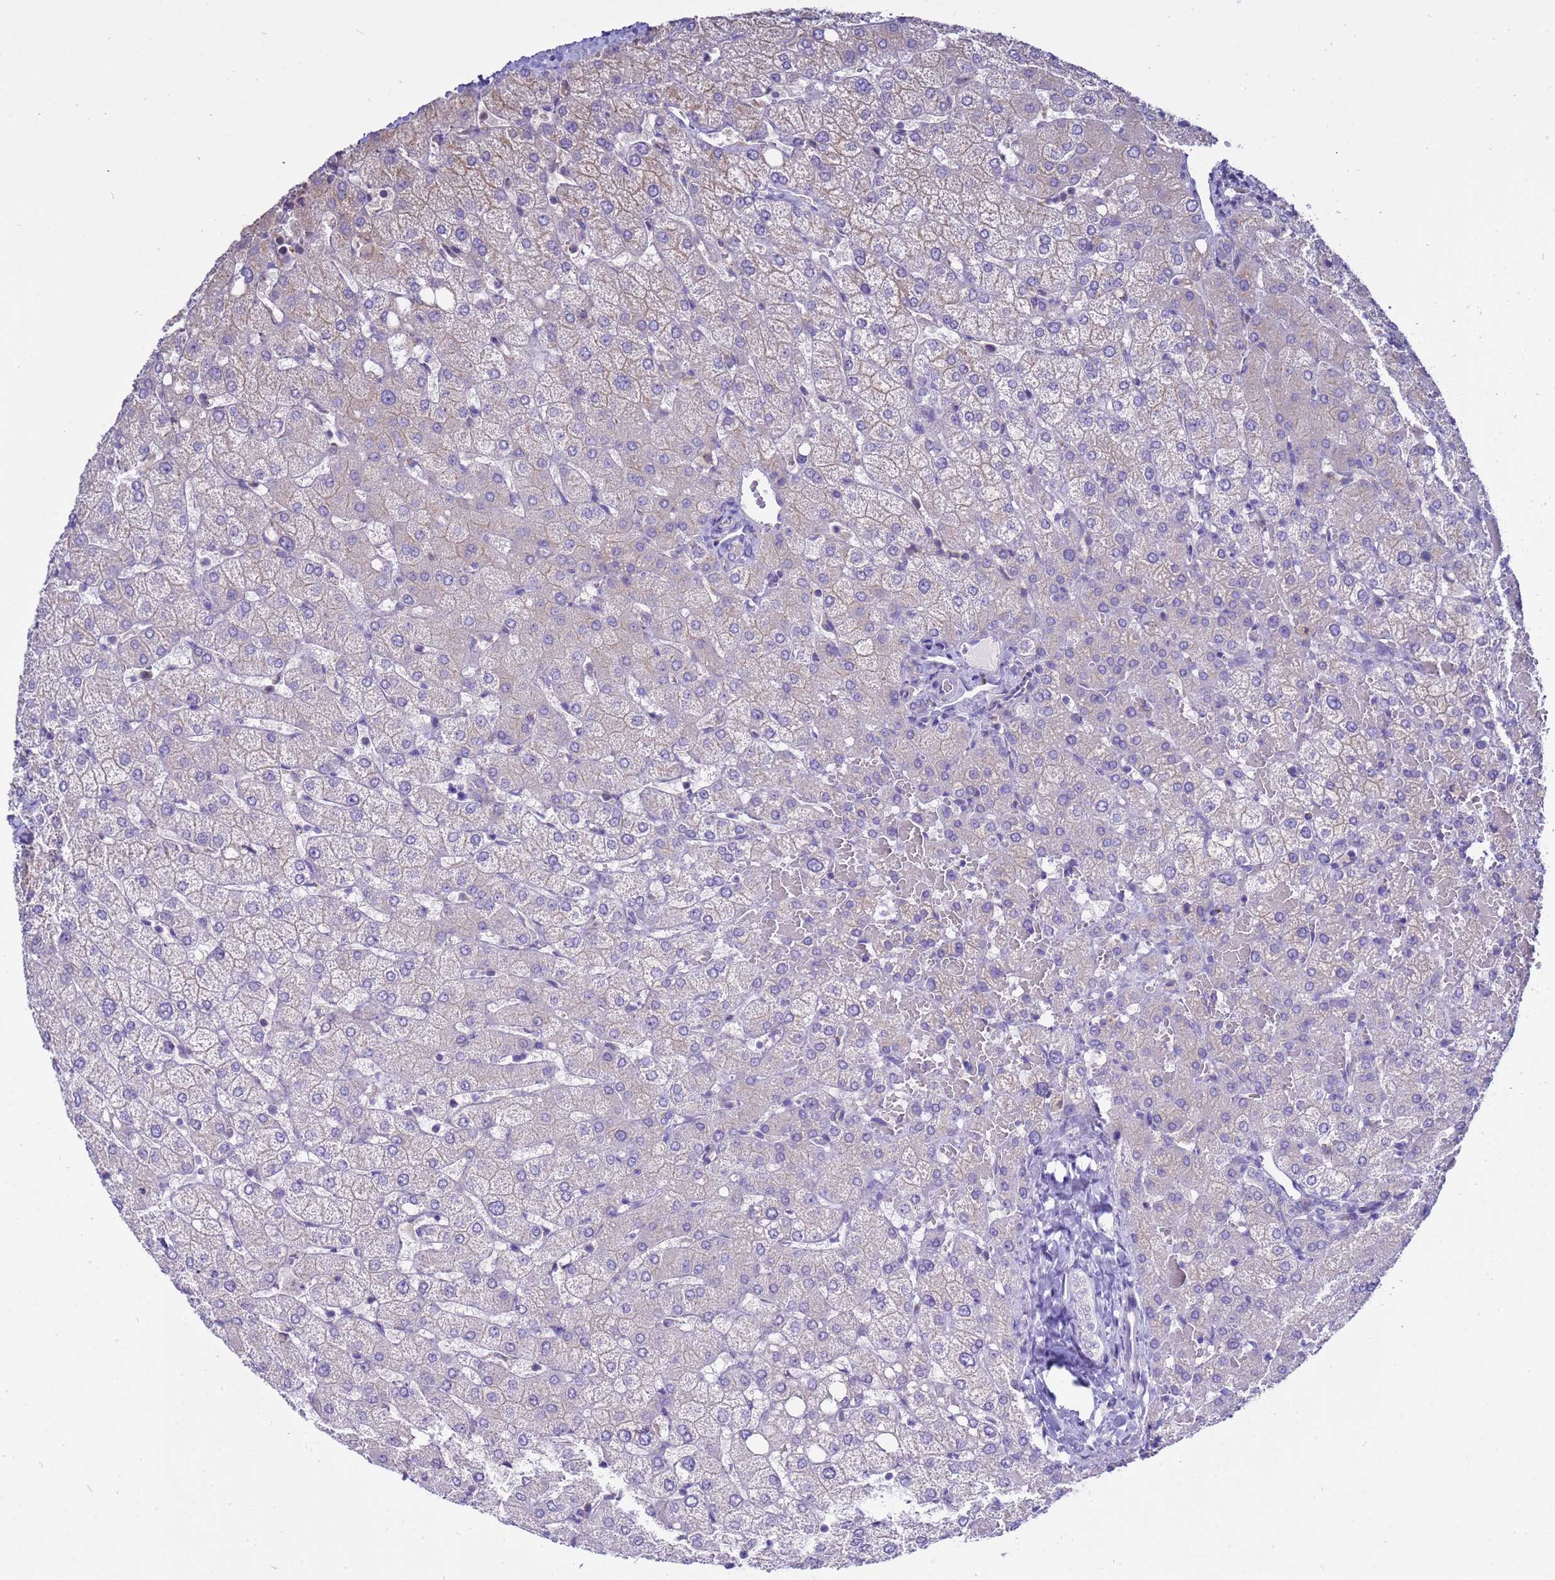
{"staining": {"intensity": "negative", "quantity": "none", "location": "none"}, "tissue": "liver", "cell_type": "Cholangiocytes", "image_type": "normal", "snomed": [{"axis": "morphology", "description": "Normal tissue, NOS"}, {"axis": "topography", "description": "Liver"}], "caption": "Immunohistochemical staining of normal human liver shows no significant positivity in cholangiocytes.", "gene": "ANAPC1", "patient": {"sex": "female", "age": 54}}